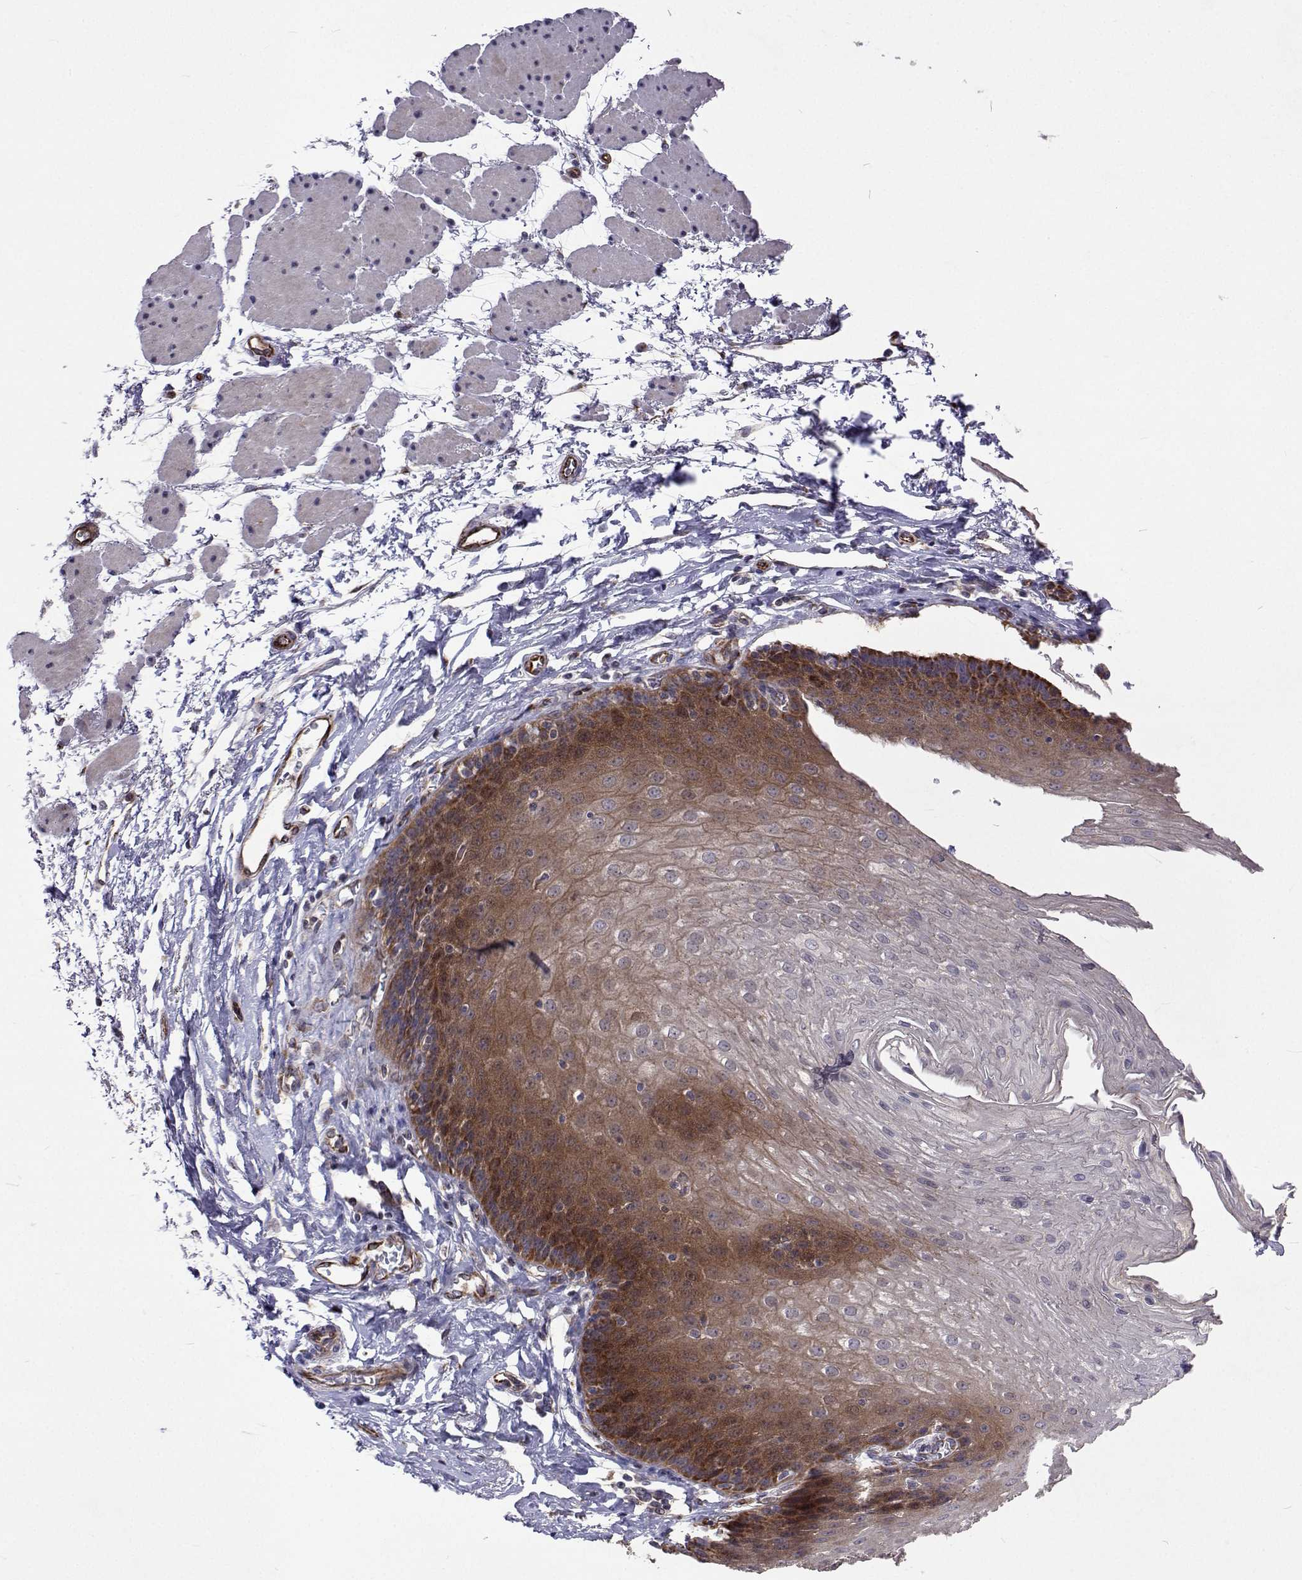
{"staining": {"intensity": "moderate", "quantity": "25%-75%", "location": "cytoplasmic/membranous,nuclear"}, "tissue": "esophagus", "cell_type": "Squamous epithelial cells", "image_type": "normal", "snomed": [{"axis": "morphology", "description": "Normal tissue, NOS"}, {"axis": "topography", "description": "Esophagus"}], "caption": "Immunohistochemistry photomicrograph of unremarkable esophagus stained for a protein (brown), which displays medium levels of moderate cytoplasmic/membranous,nuclear staining in approximately 25%-75% of squamous epithelial cells.", "gene": "DHTKD1", "patient": {"sex": "female", "age": 81}}